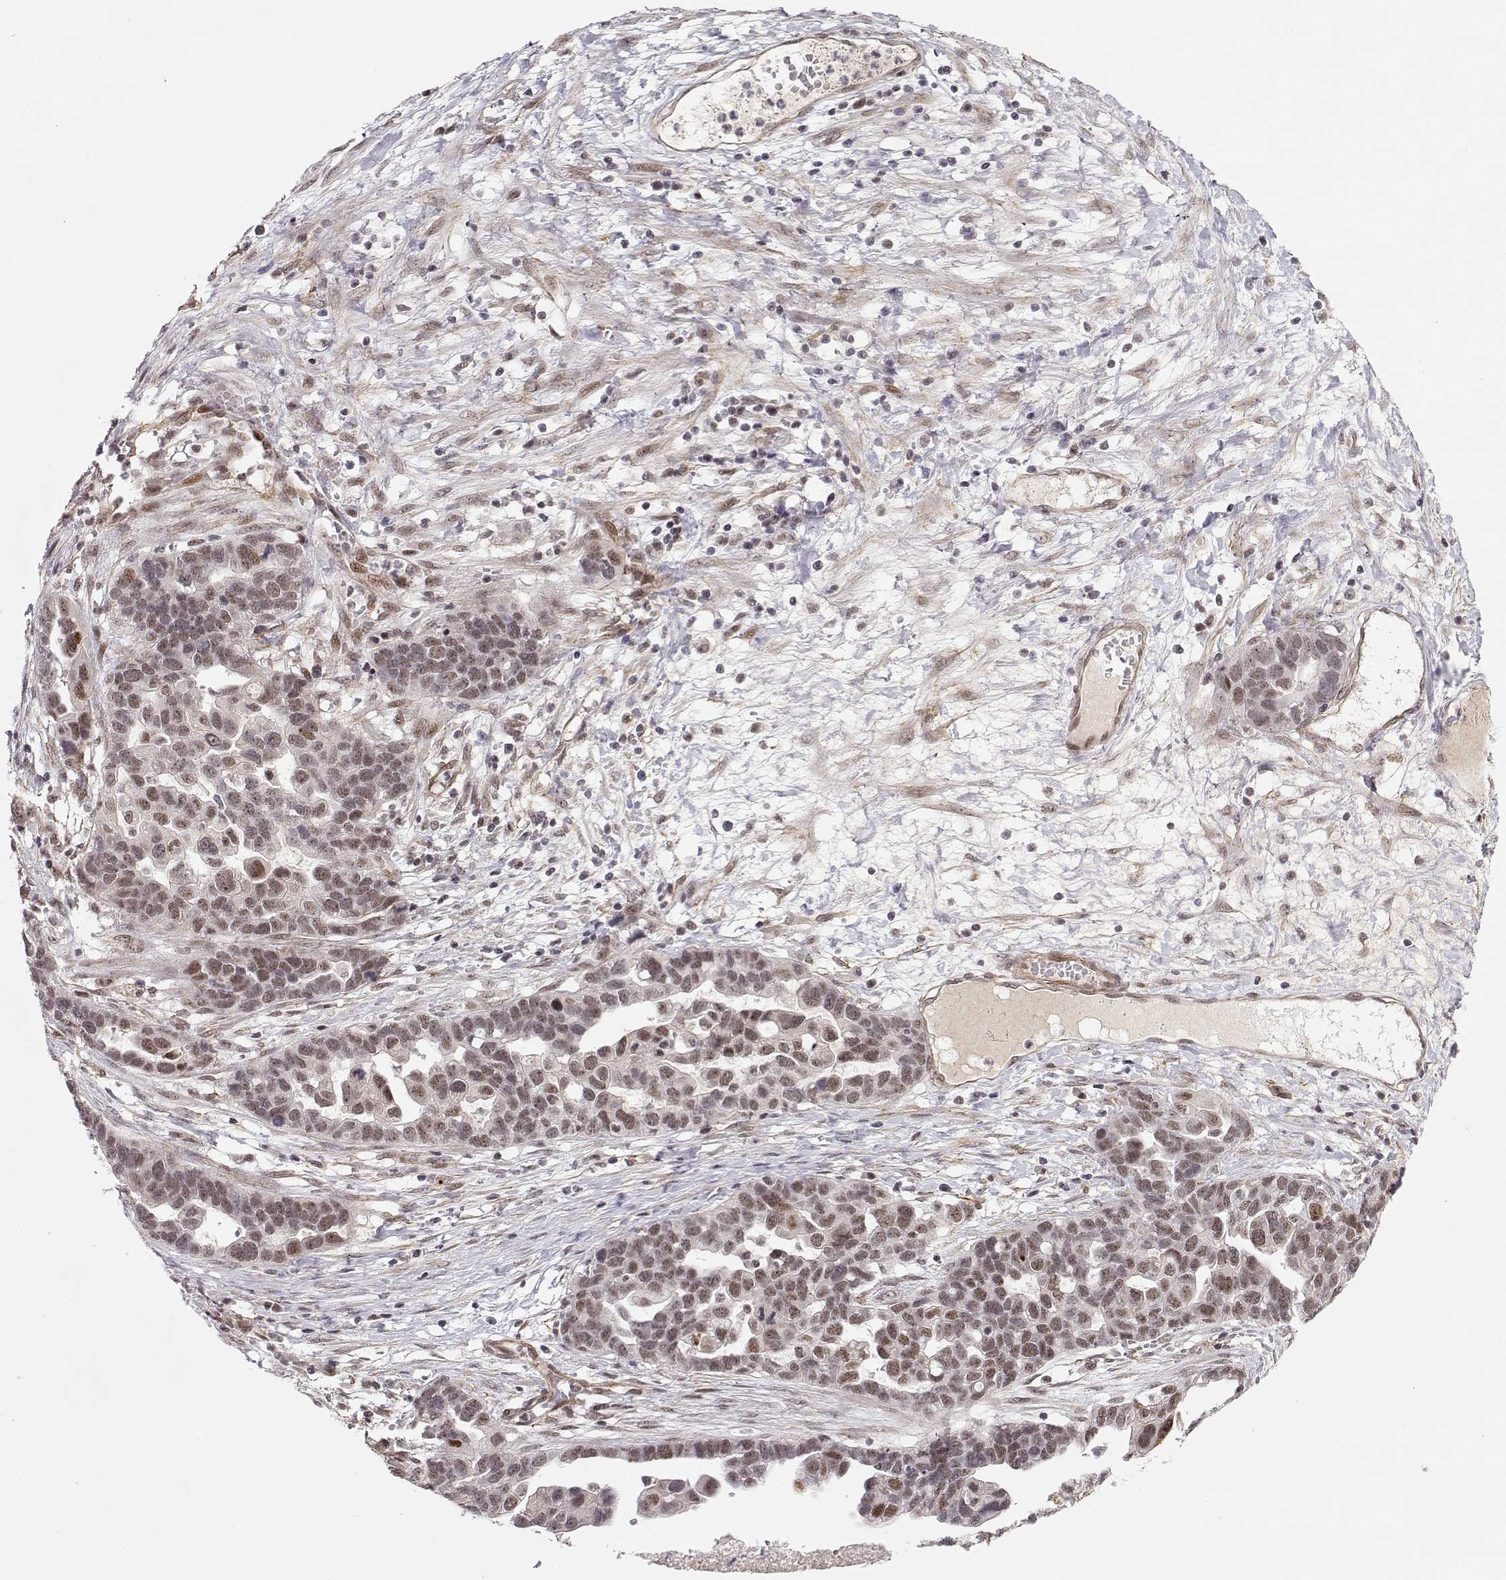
{"staining": {"intensity": "moderate", "quantity": "25%-75%", "location": "nuclear"}, "tissue": "ovarian cancer", "cell_type": "Tumor cells", "image_type": "cancer", "snomed": [{"axis": "morphology", "description": "Cystadenocarcinoma, serous, NOS"}, {"axis": "topography", "description": "Ovary"}], "caption": "Tumor cells demonstrate medium levels of moderate nuclear expression in approximately 25%-75% of cells in human serous cystadenocarcinoma (ovarian).", "gene": "CIR1", "patient": {"sex": "female", "age": 54}}